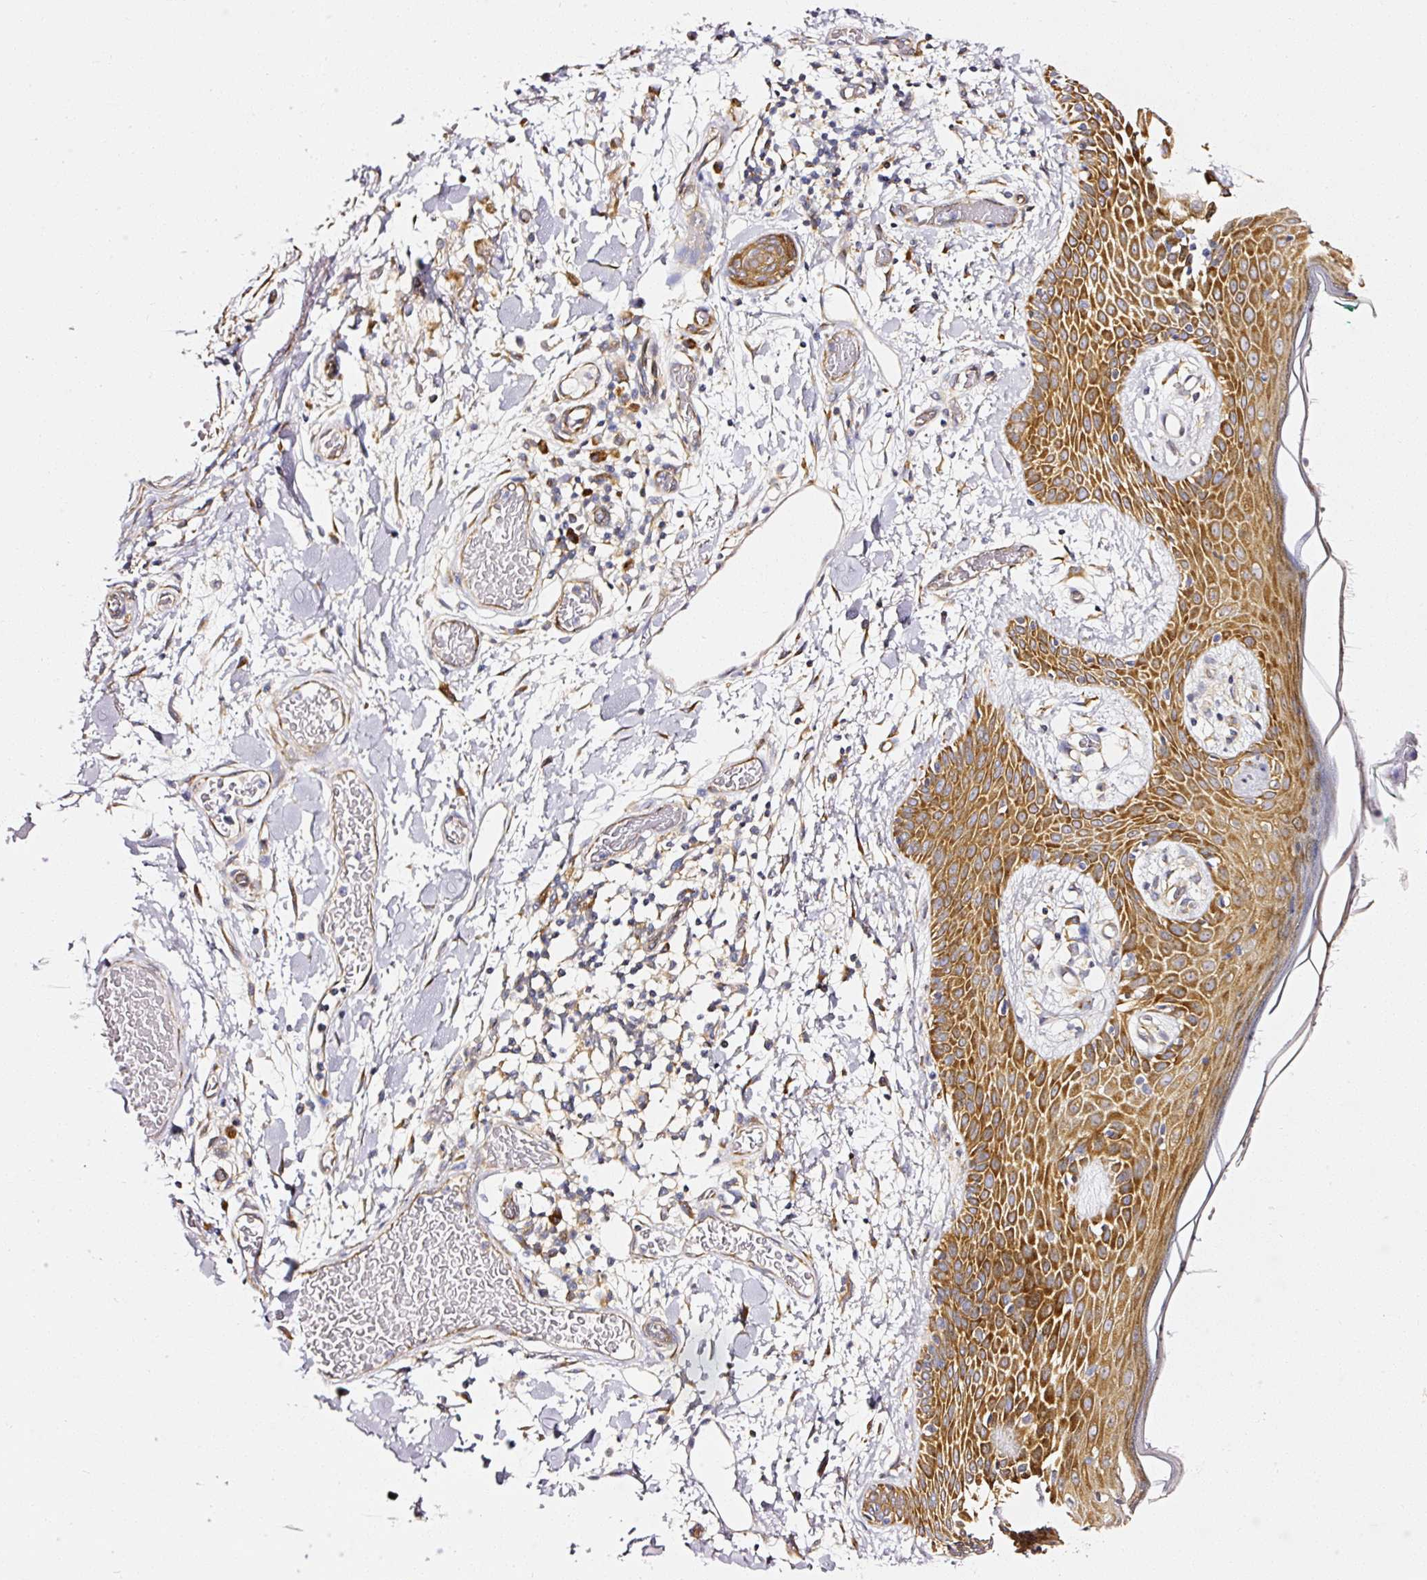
{"staining": {"intensity": "weak", "quantity": "25%-75%", "location": "cytoplasmic/membranous"}, "tissue": "skin", "cell_type": "Fibroblasts", "image_type": "normal", "snomed": [{"axis": "morphology", "description": "Normal tissue, NOS"}, {"axis": "topography", "description": "Skin"}], "caption": "A brown stain highlights weak cytoplasmic/membranous staining of a protein in fibroblasts of benign human skin.", "gene": "RPL10A", "patient": {"sex": "male", "age": 79}}